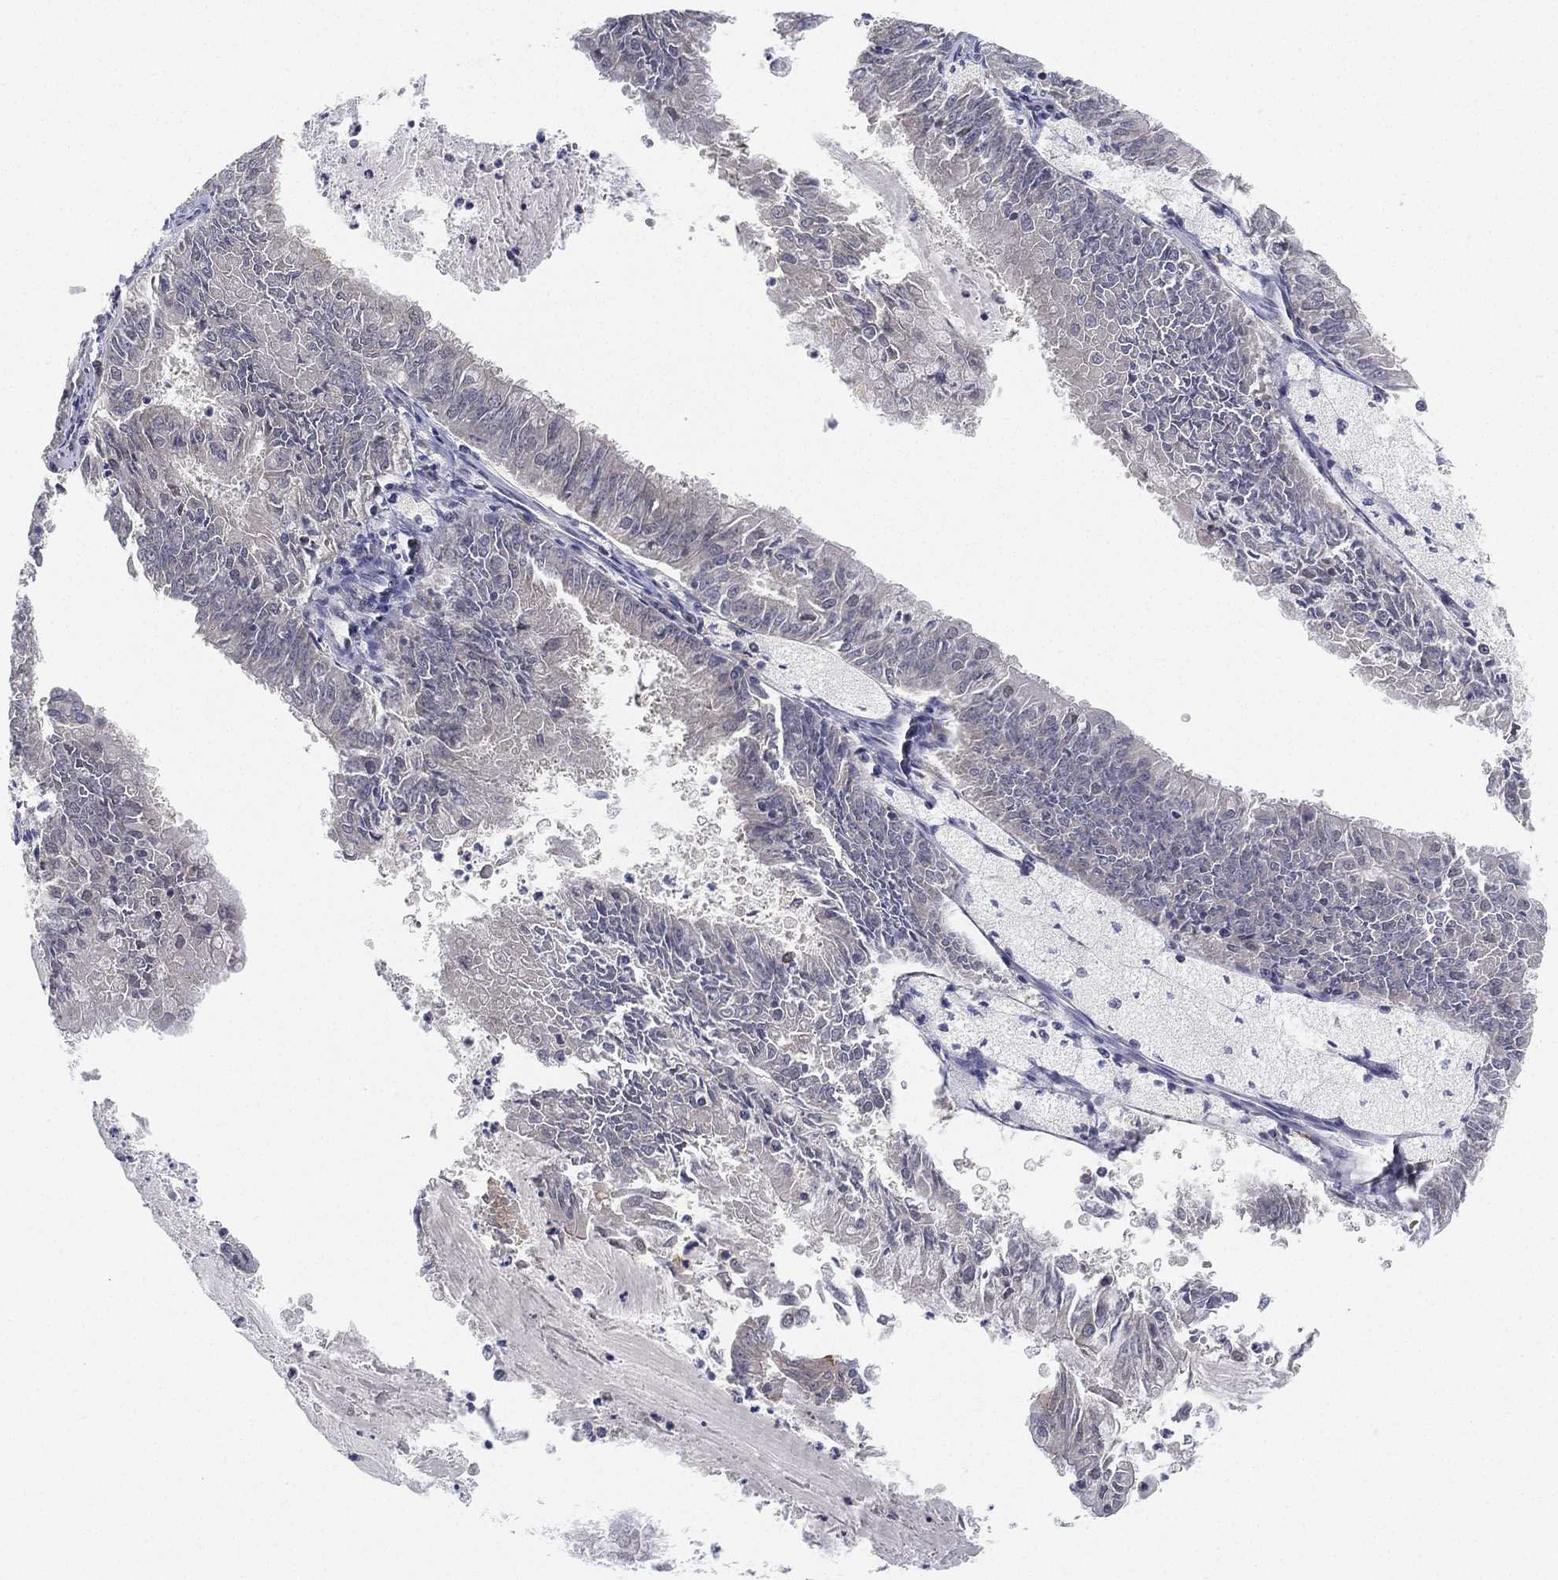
{"staining": {"intensity": "negative", "quantity": "none", "location": "none"}, "tissue": "endometrial cancer", "cell_type": "Tumor cells", "image_type": "cancer", "snomed": [{"axis": "morphology", "description": "Adenocarcinoma, NOS"}, {"axis": "topography", "description": "Endometrium"}], "caption": "Tumor cells show no significant protein staining in endometrial adenocarcinoma.", "gene": "PPP1R16B", "patient": {"sex": "female", "age": 57}}